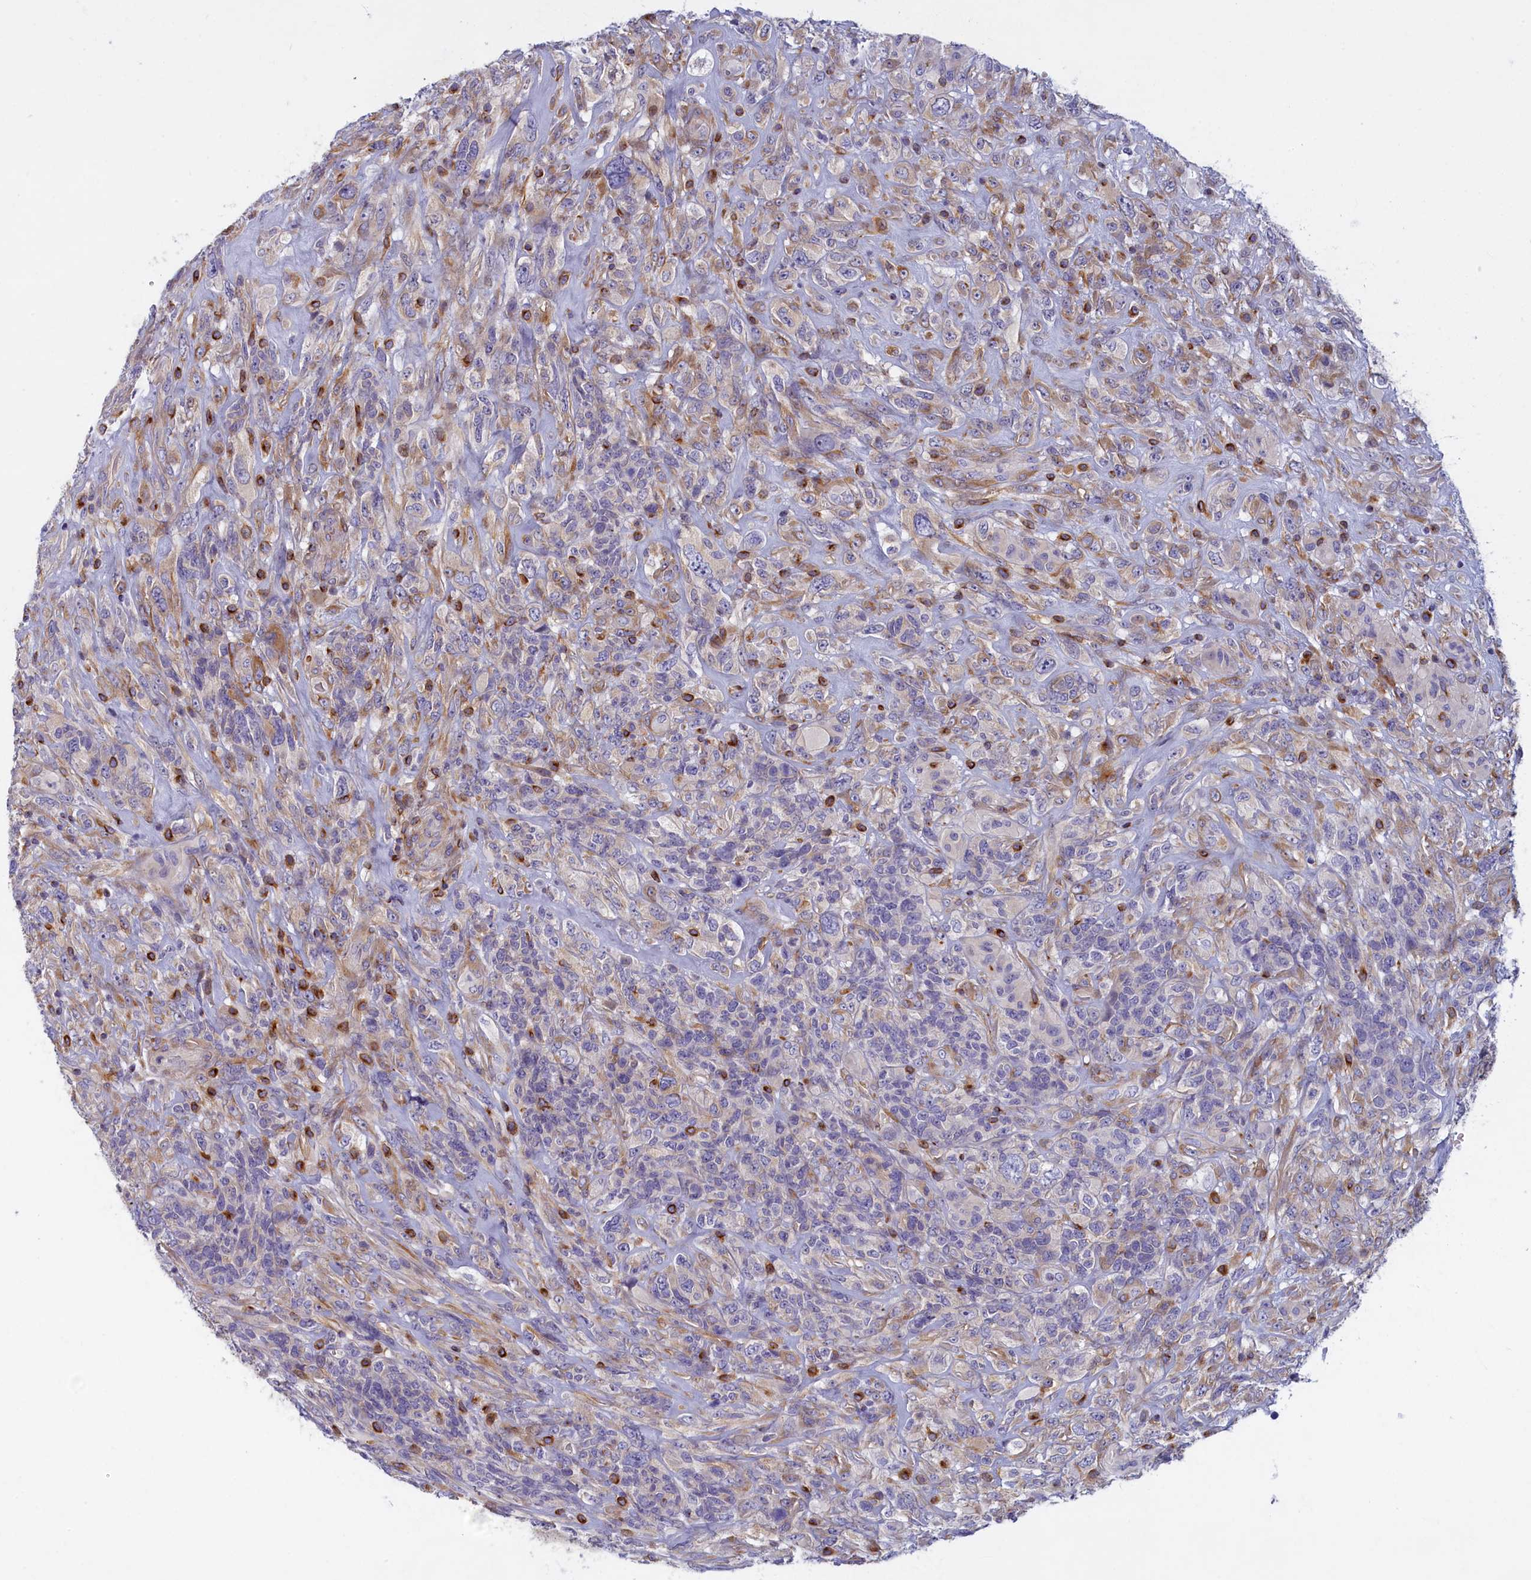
{"staining": {"intensity": "moderate", "quantity": "<25%", "location": "cytoplasmic/membranous"}, "tissue": "glioma", "cell_type": "Tumor cells", "image_type": "cancer", "snomed": [{"axis": "morphology", "description": "Glioma, malignant, High grade"}, {"axis": "topography", "description": "Brain"}], "caption": "IHC of glioma shows low levels of moderate cytoplasmic/membranous expression in approximately <25% of tumor cells. (IHC, brightfield microscopy, high magnification).", "gene": "NOL10", "patient": {"sex": "male", "age": 61}}